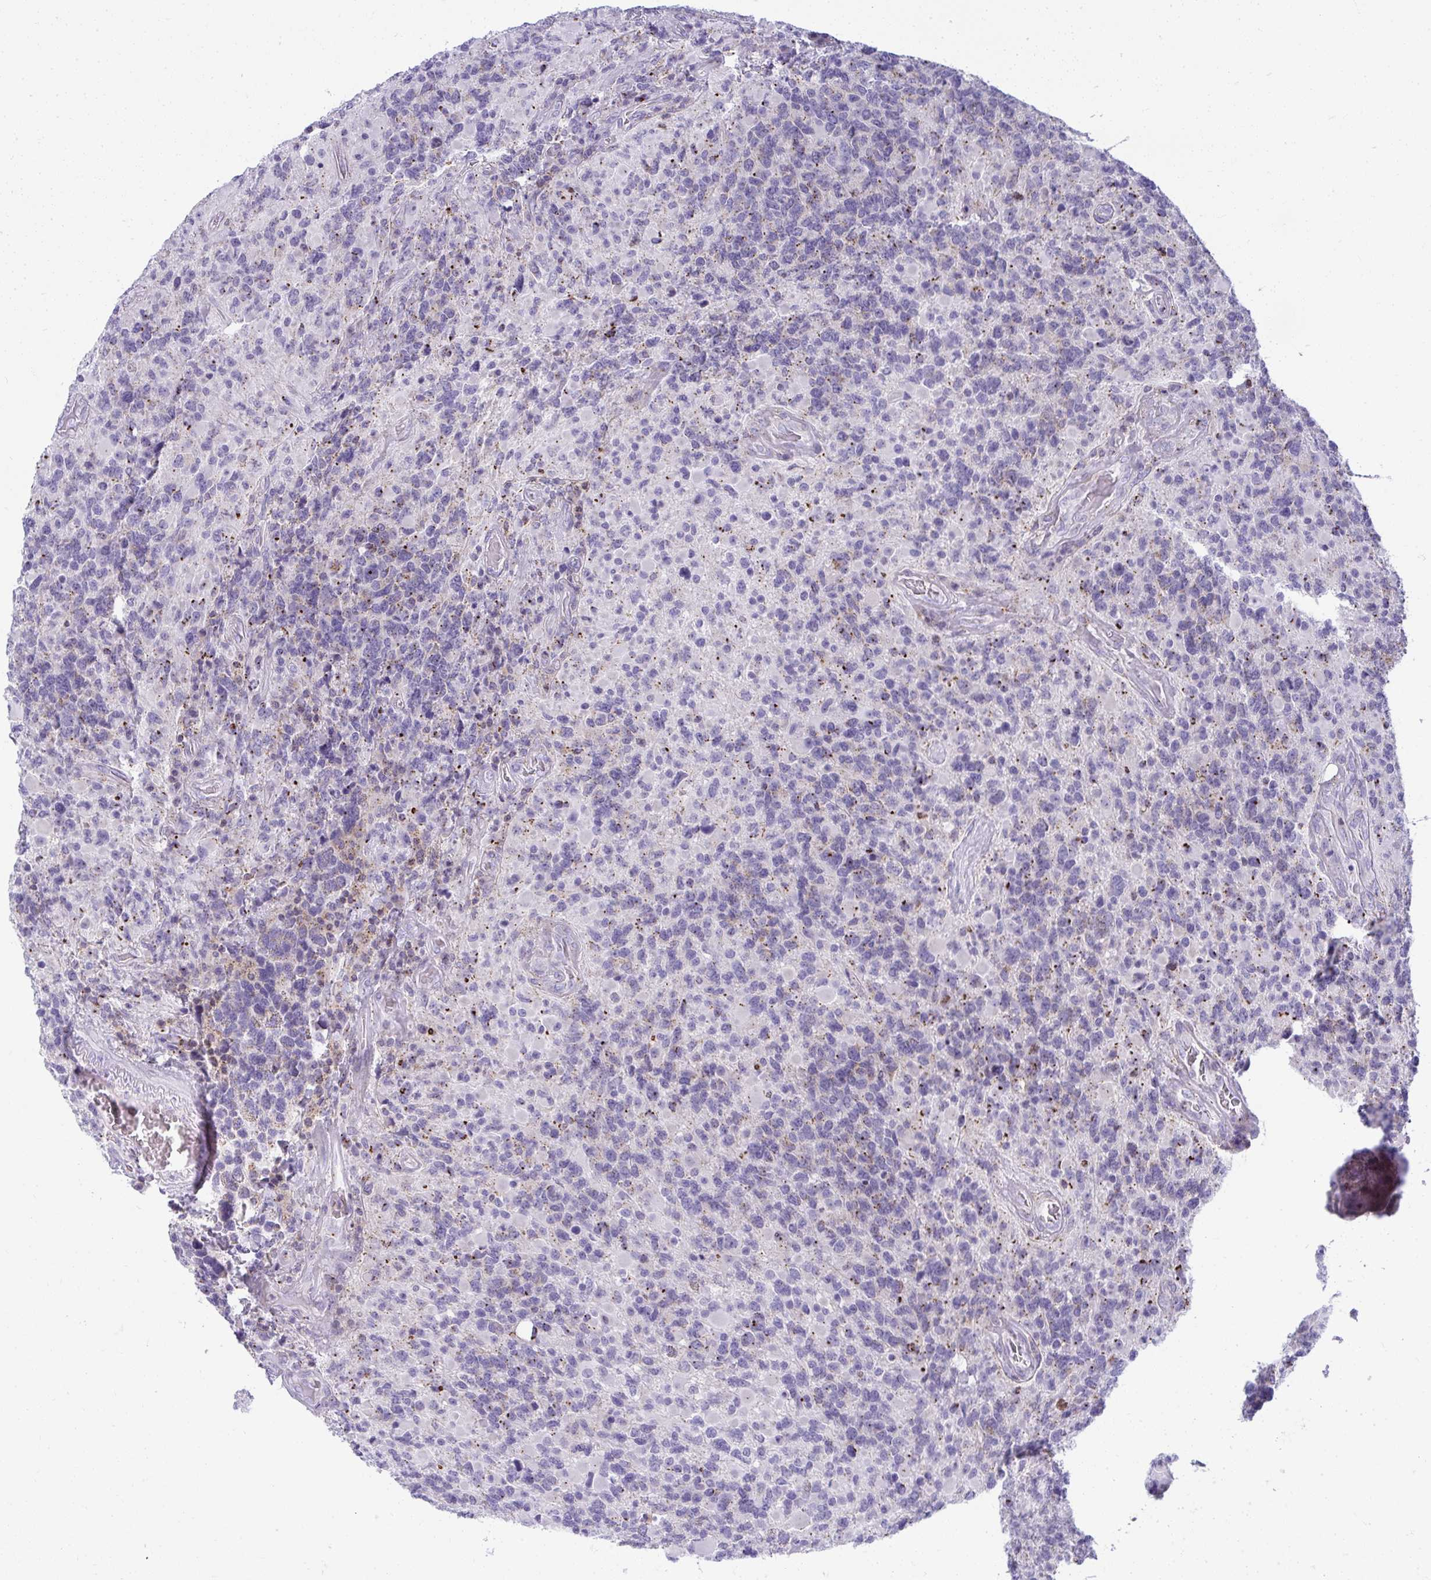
{"staining": {"intensity": "negative", "quantity": "none", "location": "none"}, "tissue": "glioma", "cell_type": "Tumor cells", "image_type": "cancer", "snomed": [{"axis": "morphology", "description": "Glioma, malignant, High grade"}, {"axis": "topography", "description": "Brain"}], "caption": "The immunohistochemistry image has no significant positivity in tumor cells of malignant glioma (high-grade) tissue.", "gene": "VPS4B", "patient": {"sex": "female", "age": 40}}